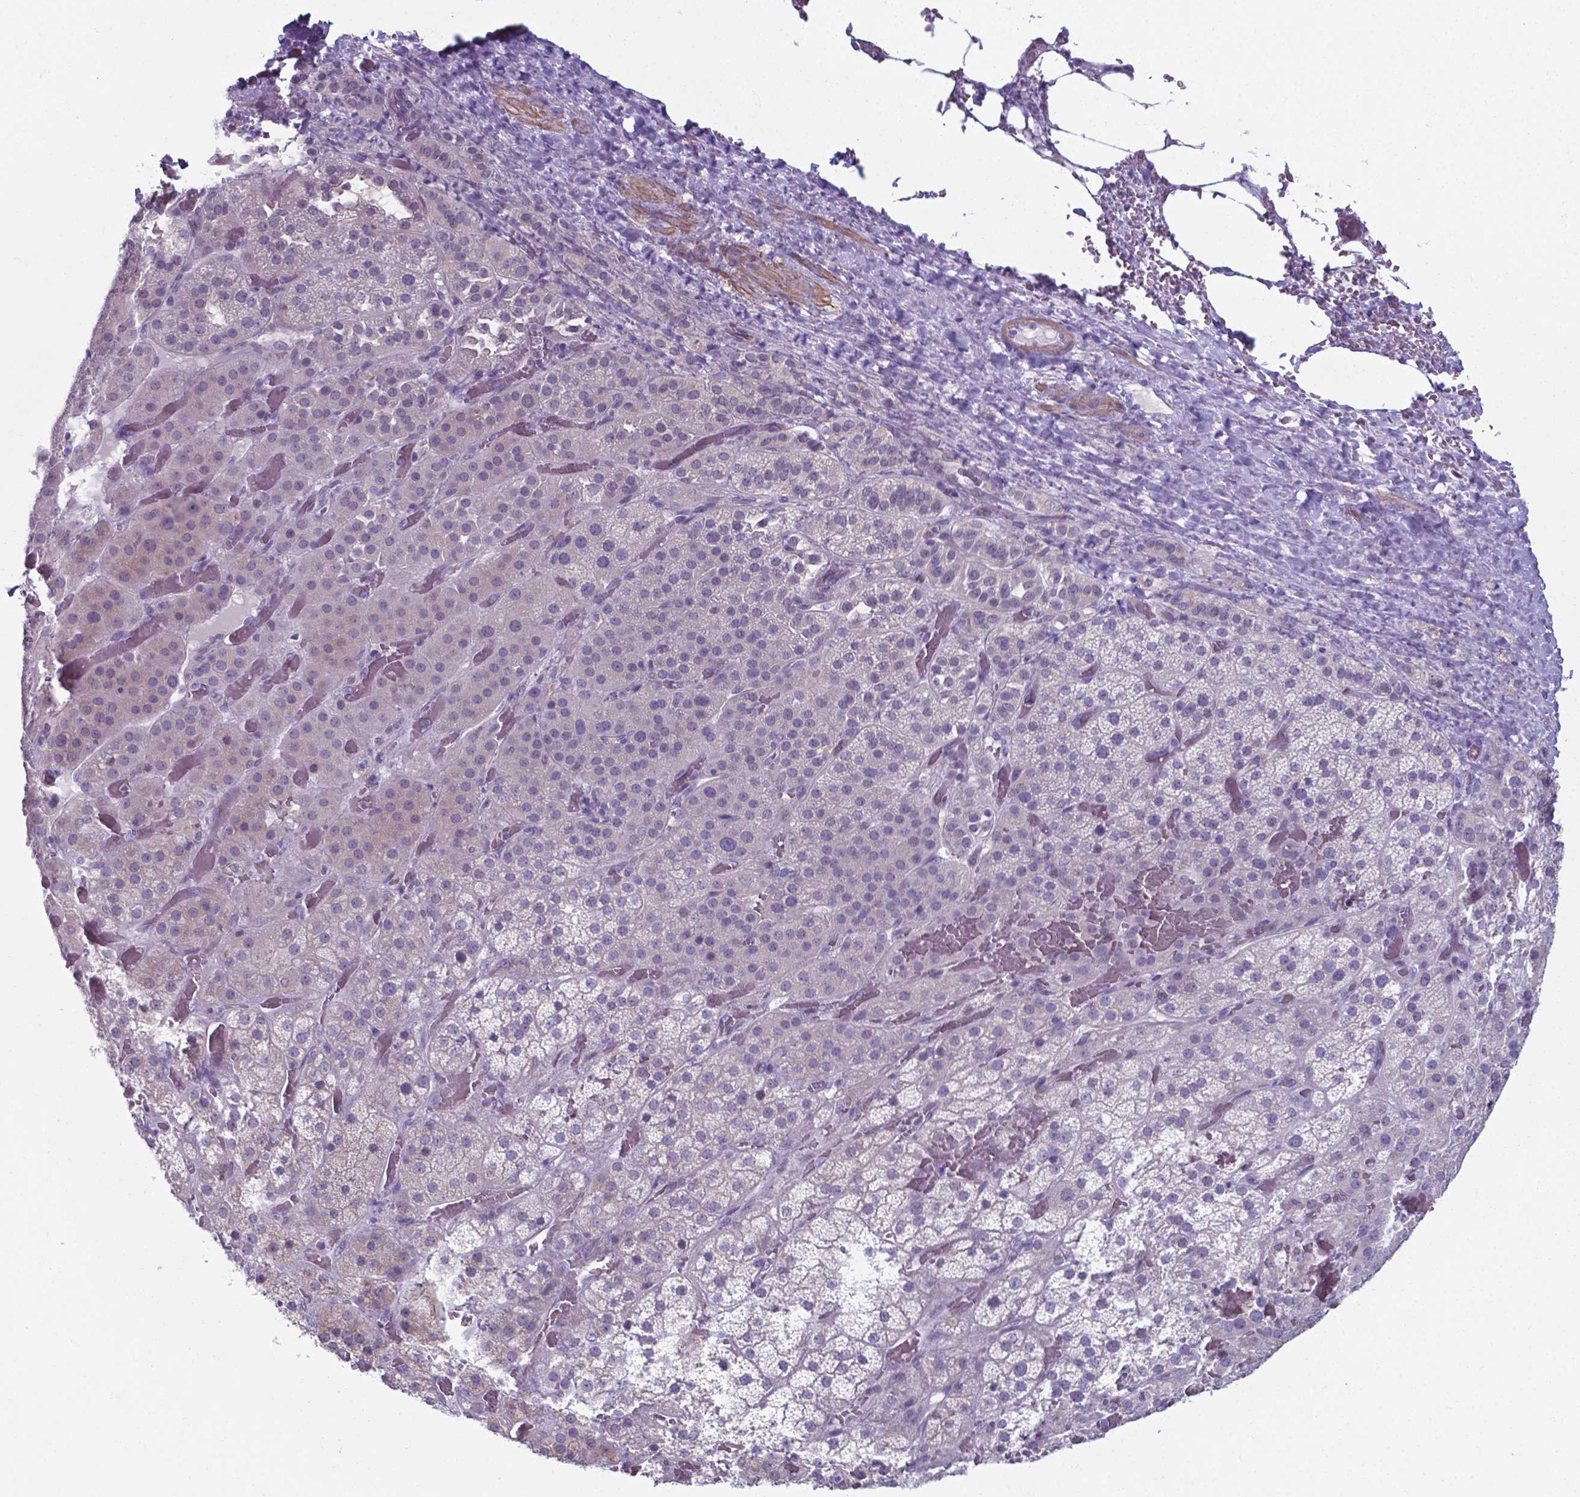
{"staining": {"intensity": "negative", "quantity": "none", "location": "none"}, "tissue": "adrenal gland", "cell_type": "Glandular cells", "image_type": "normal", "snomed": [{"axis": "morphology", "description": "Normal tissue, NOS"}, {"axis": "topography", "description": "Adrenal gland"}], "caption": "An immunohistochemistry (IHC) micrograph of unremarkable adrenal gland is shown. There is no staining in glandular cells of adrenal gland. (DAB (3,3'-diaminobenzidine) immunohistochemistry, high magnification).", "gene": "AP5B1", "patient": {"sex": "male", "age": 57}}